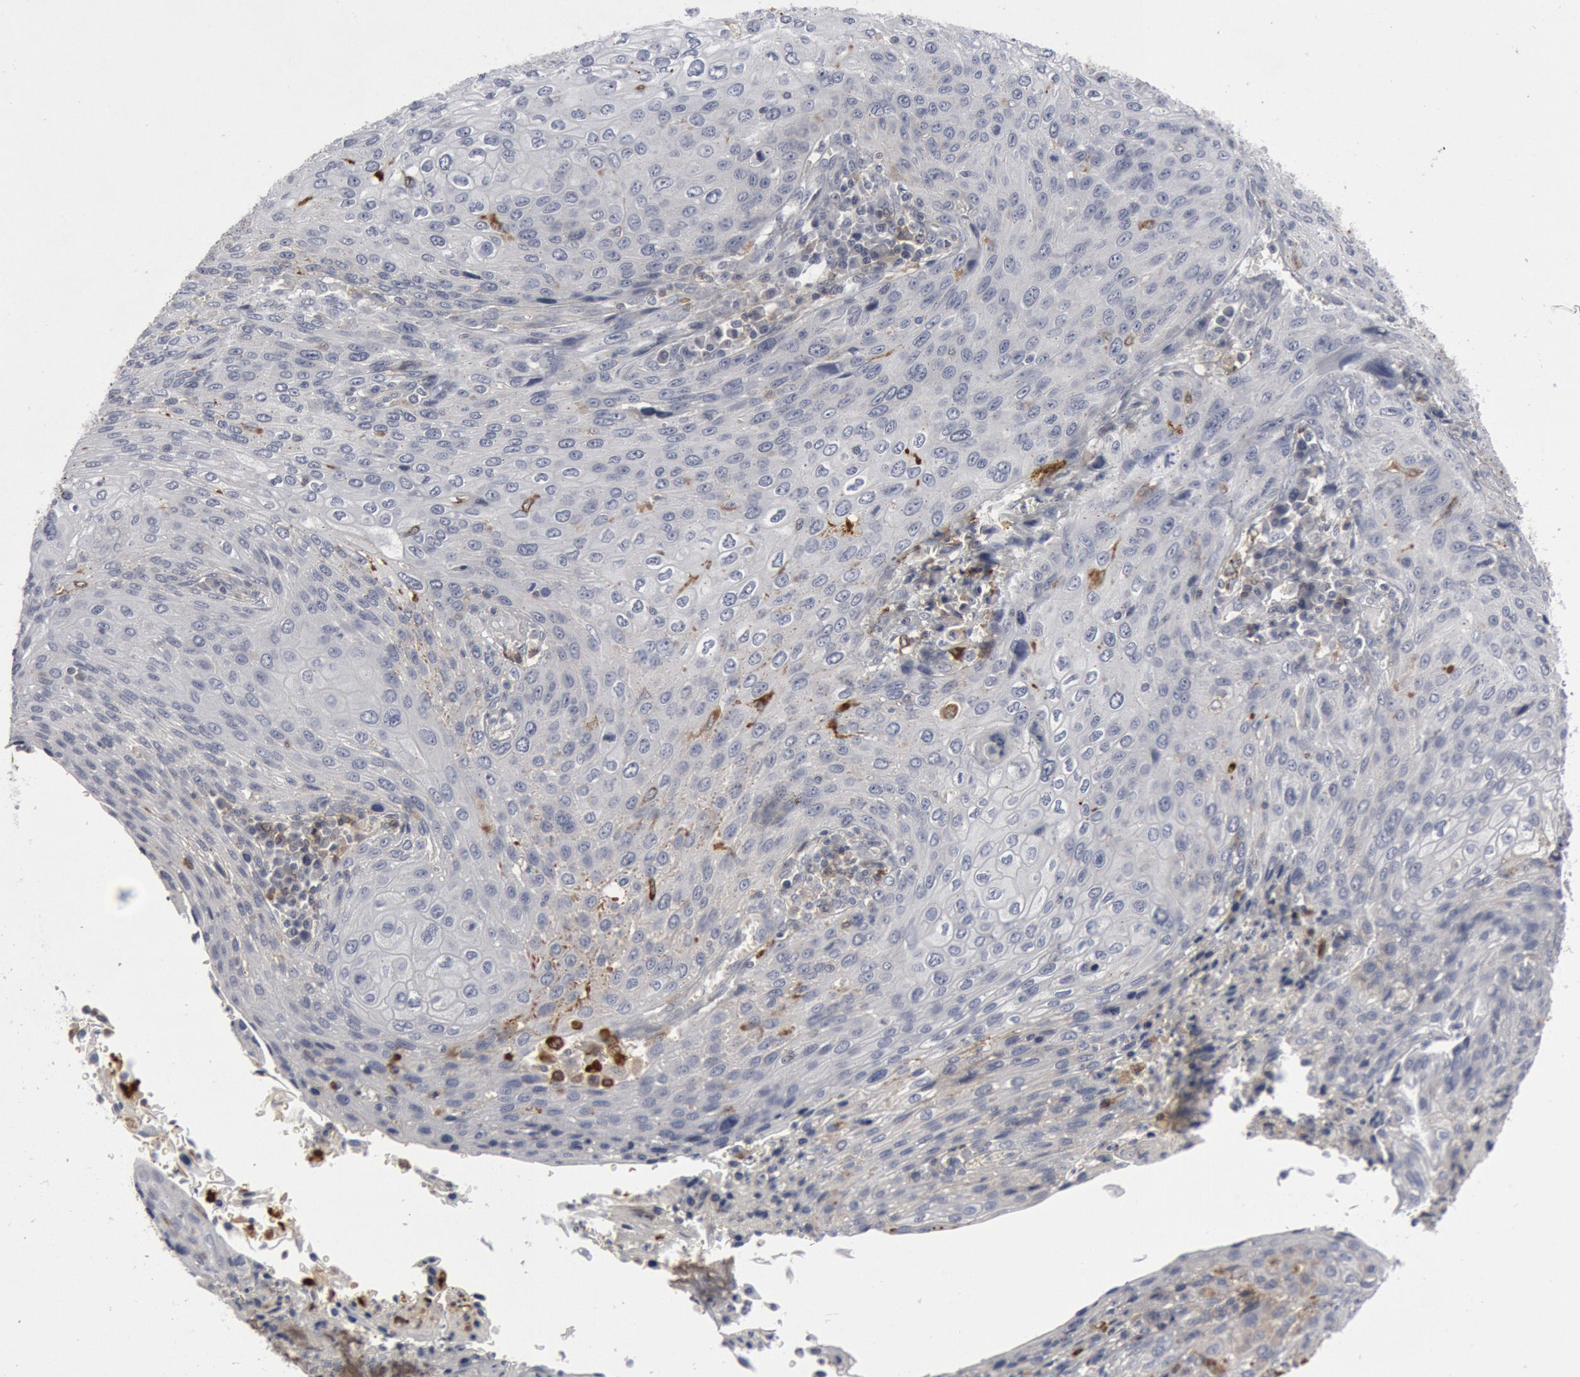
{"staining": {"intensity": "negative", "quantity": "none", "location": "none"}, "tissue": "cervical cancer", "cell_type": "Tumor cells", "image_type": "cancer", "snomed": [{"axis": "morphology", "description": "Squamous cell carcinoma, NOS"}, {"axis": "topography", "description": "Cervix"}], "caption": "Cervical squamous cell carcinoma stained for a protein using IHC exhibits no positivity tumor cells.", "gene": "C1QC", "patient": {"sex": "female", "age": 32}}